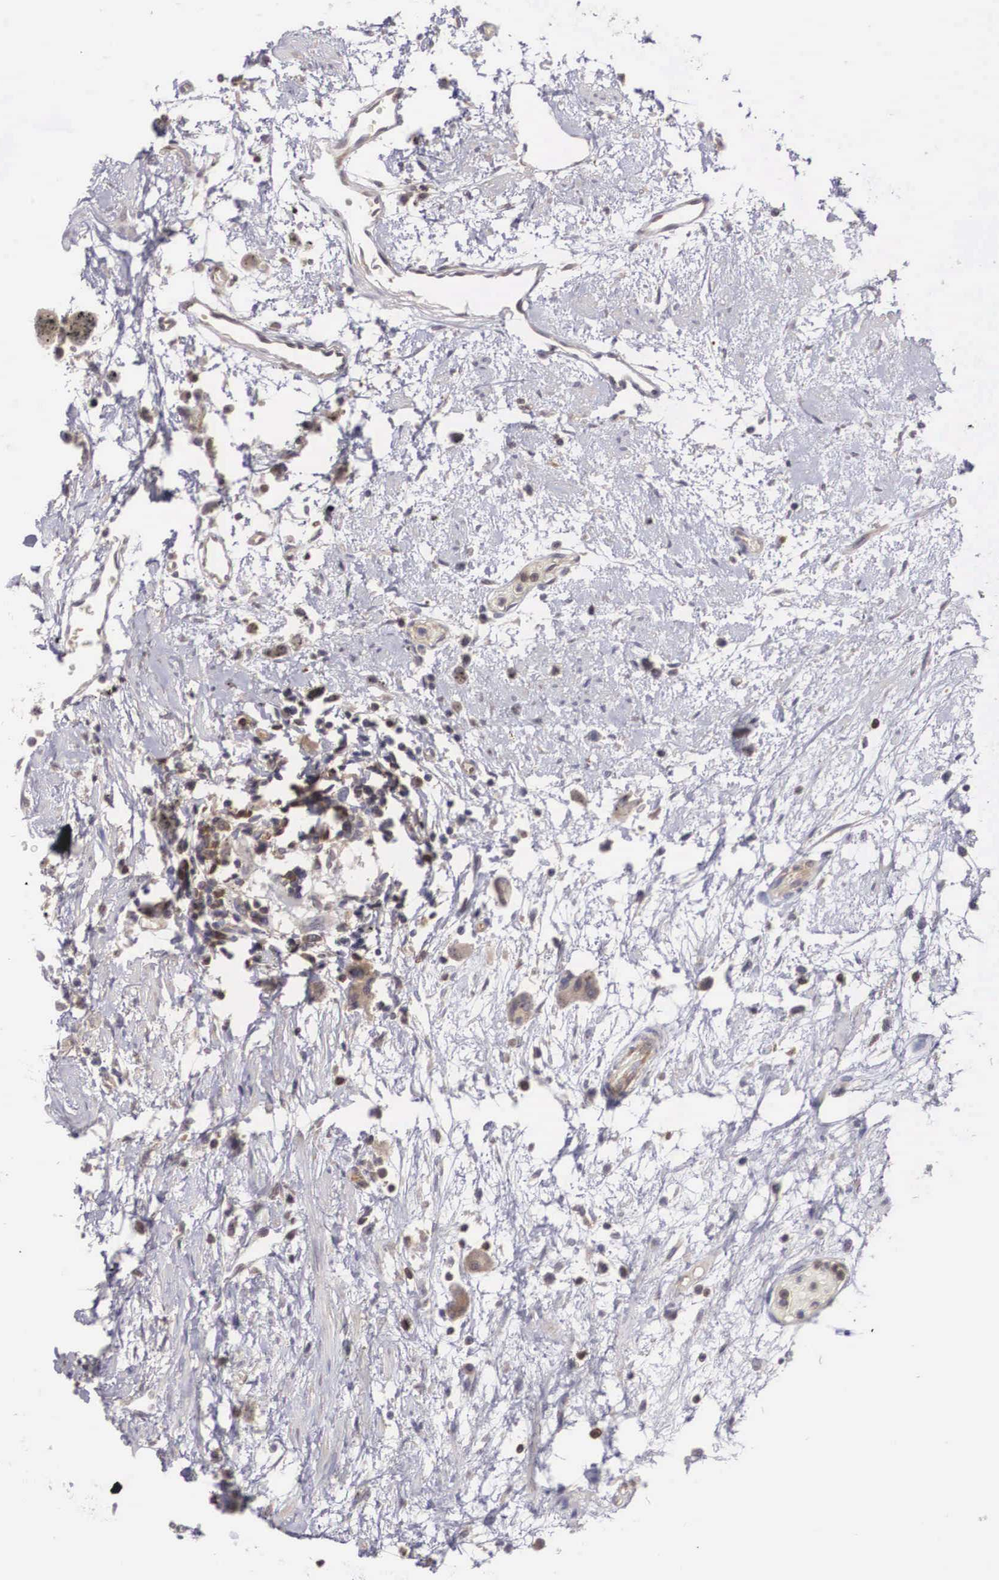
{"staining": {"intensity": "weak", "quantity": "<25%", "location": "cytoplasmic/membranous"}, "tissue": "urothelial cancer", "cell_type": "Tumor cells", "image_type": "cancer", "snomed": [{"axis": "morphology", "description": "Urothelial carcinoma, High grade"}, {"axis": "topography", "description": "Urinary bladder"}], "caption": "High-grade urothelial carcinoma stained for a protein using immunohistochemistry displays no positivity tumor cells.", "gene": "ADSL", "patient": {"sex": "male", "age": 78}}